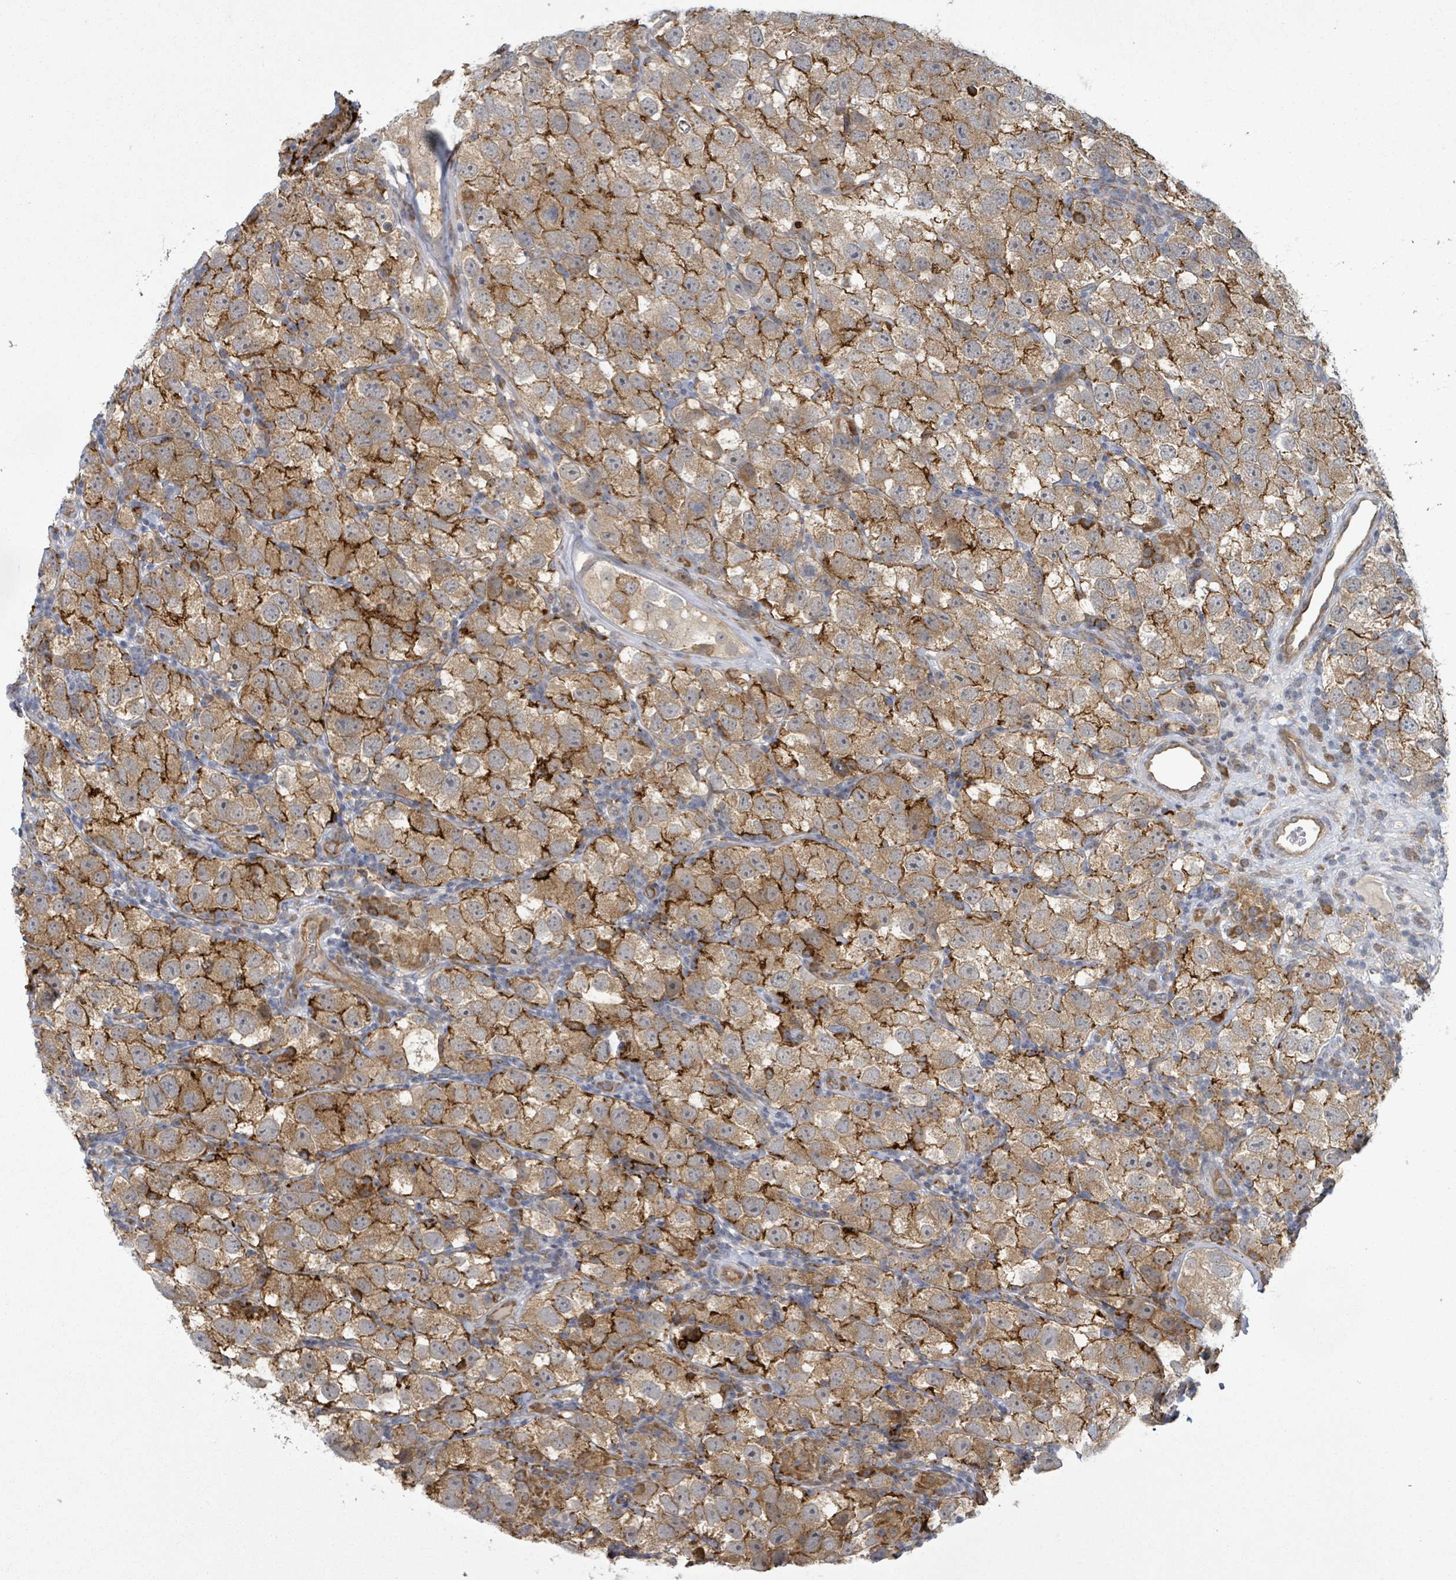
{"staining": {"intensity": "strong", "quantity": ">75%", "location": "cytoplasmic/membranous"}, "tissue": "testis cancer", "cell_type": "Tumor cells", "image_type": "cancer", "snomed": [{"axis": "morphology", "description": "Seminoma, NOS"}, {"axis": "topography", "description": "Testis"}], "caption": "Immunohistochemical staining of testis seminoma reveals high levels of strong cytoplasmic/membranous expression in about >75% of tumor cells. (Stains: DAB in brown, nuclei in blue, Microscopy: brightfield microscopy at high magnification).", "gene": "SHROOM2", "patient": {"sex": "male", "age": 26}}